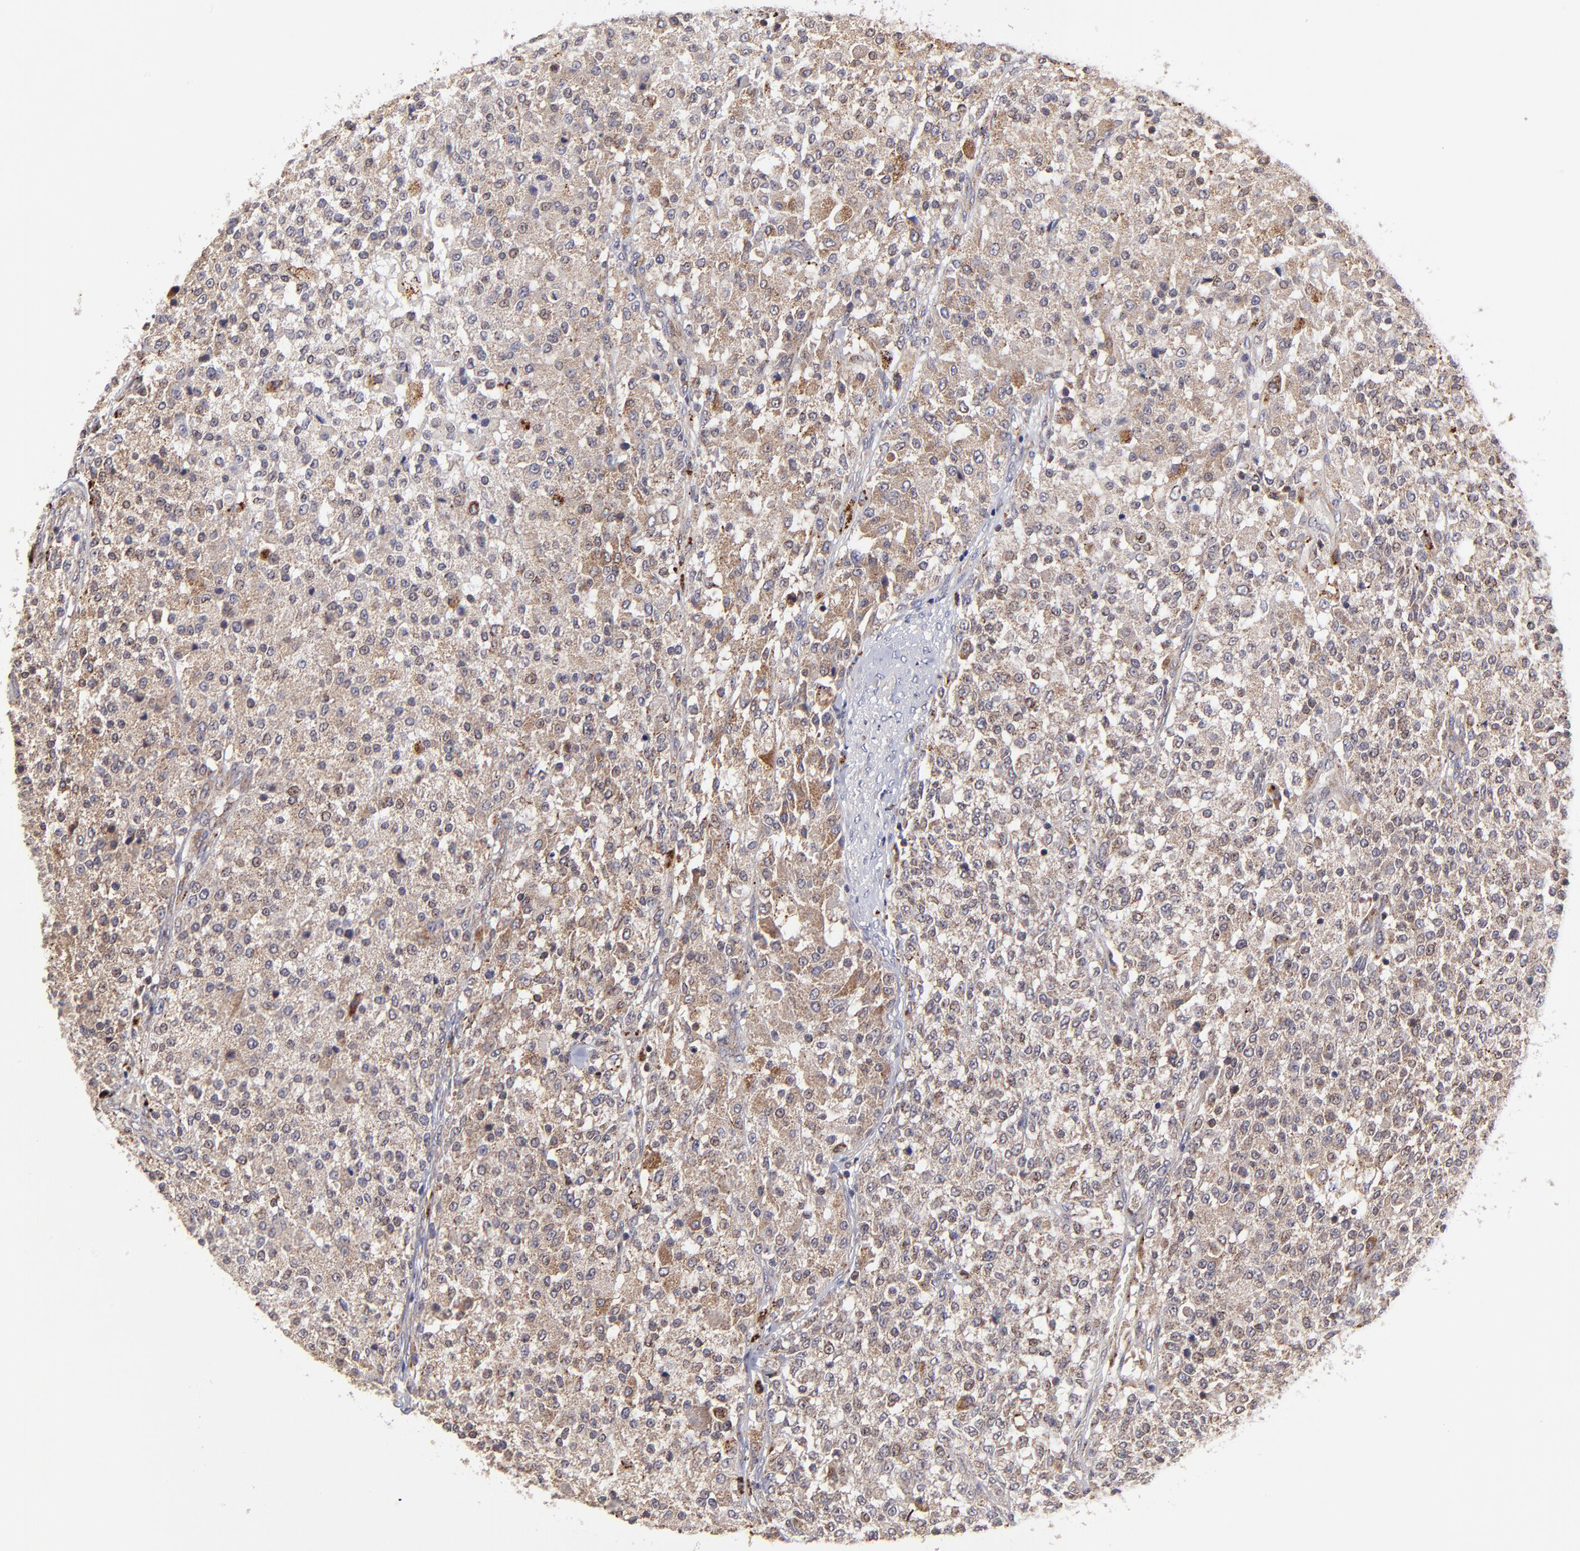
{"staining": {"intensity": "weak", "quantity": ">75%", "location": "cytoplasmic/membranous"}, "tissue": "testis cancer", "cell_type": "Tumor cells", "image_type": "cancer", "snomed": [{"axis": "morphology", "description": "Seminoma, NOS"}, {"axis": "topography", "description": "Testis"}], "caption": "The image reveals immunohistochemical staining of testis cancer. There is weak cytoplasmic/membranous positivity is present in approximately >75% of tumor cells. (Stains: DAB (3,3'-diaminobenzidine) in brown, nuclei in blue, Microscopy: brightfield microscopy at high magnification).", "gene": "MAP2K7", "patient": {"sex": "male", "age": 59}}